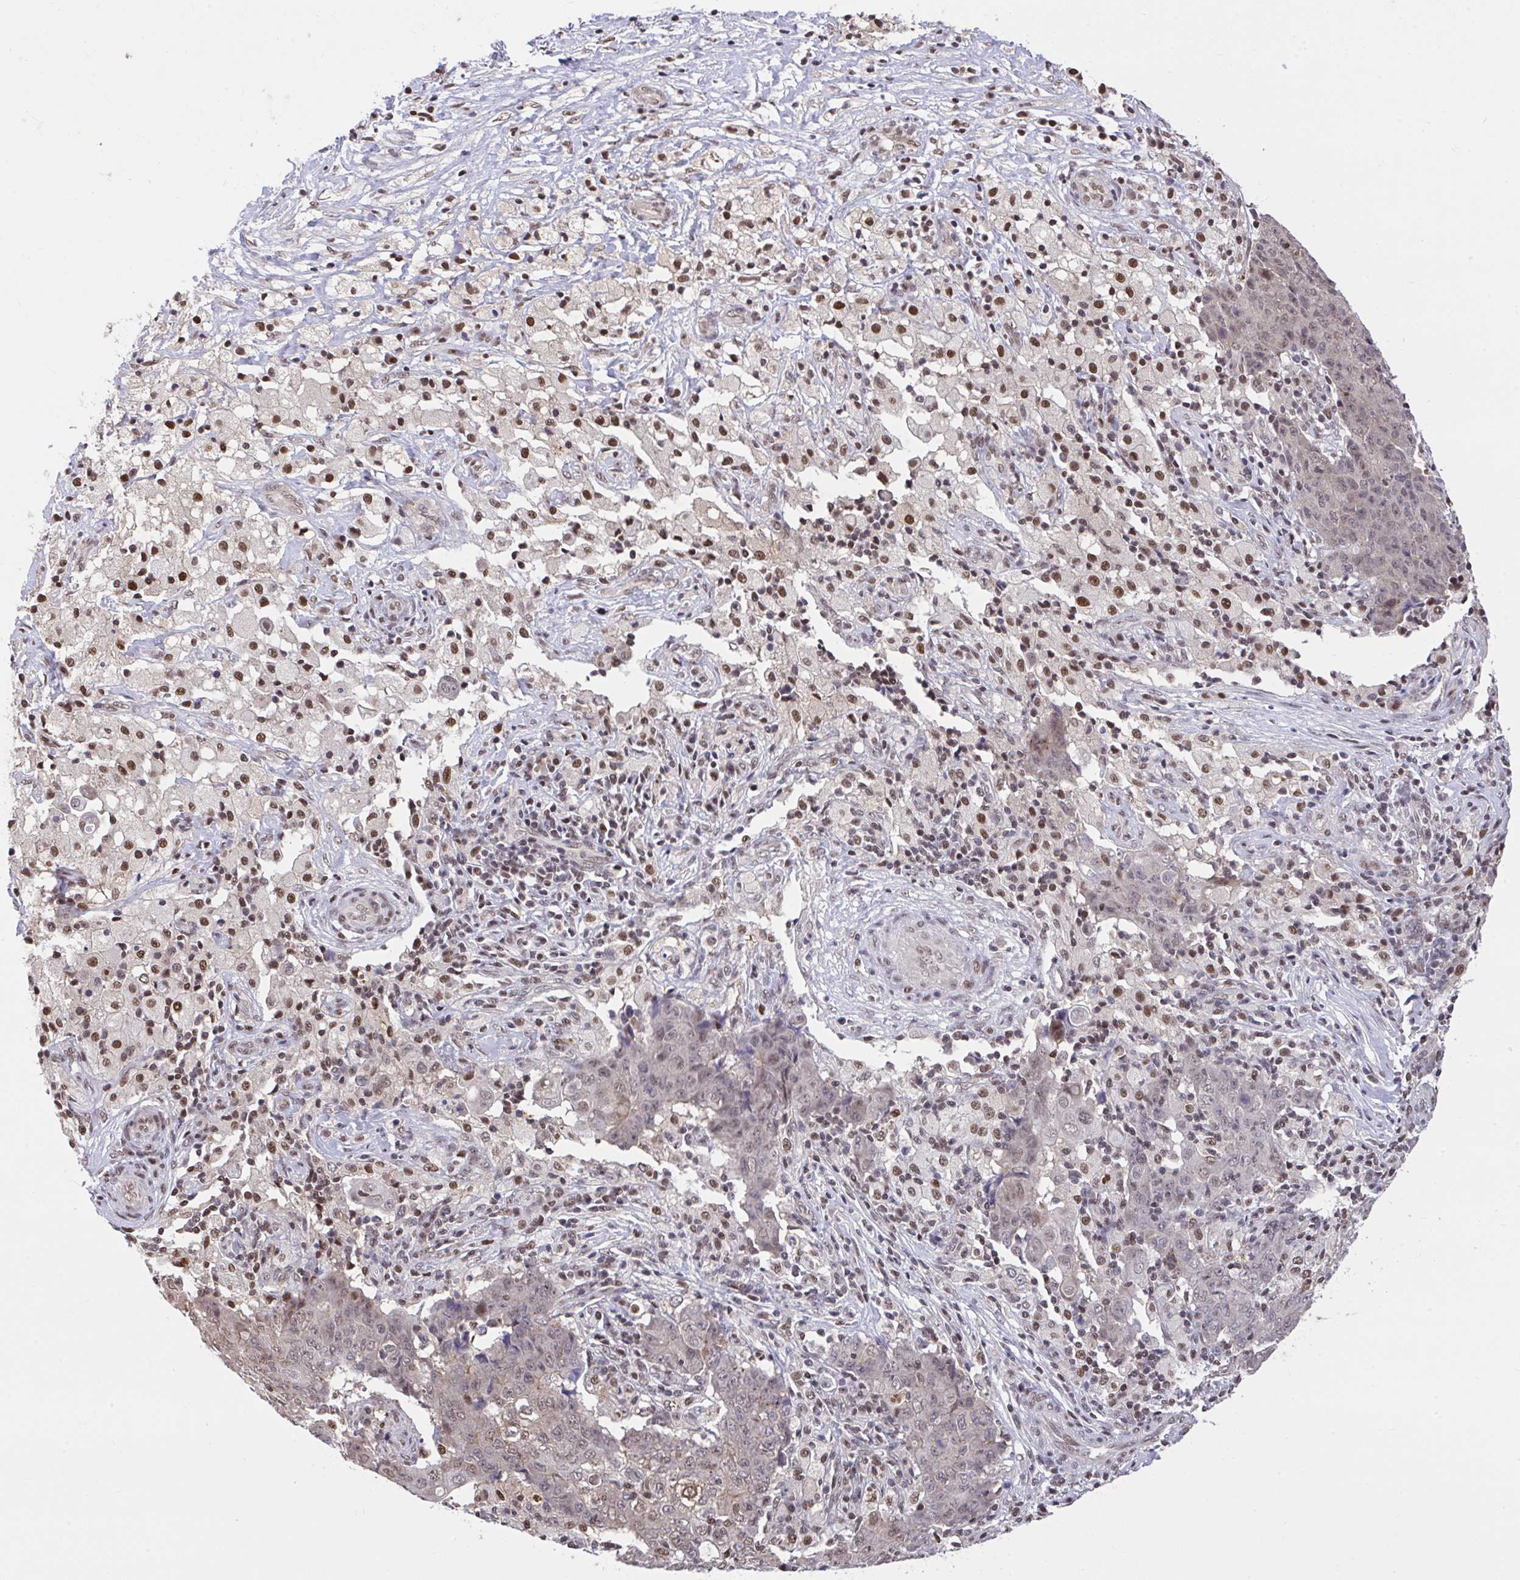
{"staining": {"intensity": "weak", "quantity": "<25%", "location": "nuclear"}, "tissue": "ovarian cancer", "cell_type": "Tumor cells", "image_type": "cancer", "snomed": [{"axis": "morphology", "description": "Carcinoma, endometroid"}, {"axis": "topography", "description": "Ovary"}], "caption": "IHC photomicrograph of ovarian cancer stained for a protein (brown), which reveals no expression in tumor cells. Brightfield microscopy of immunohistochemistry stained with DAB (3,3'-diaminobenzidine) (brown) and hematoxylin (blue), captured at high magnification.", "gene": "GLIS3", "patient": {"sex": "female", "age": 42}}